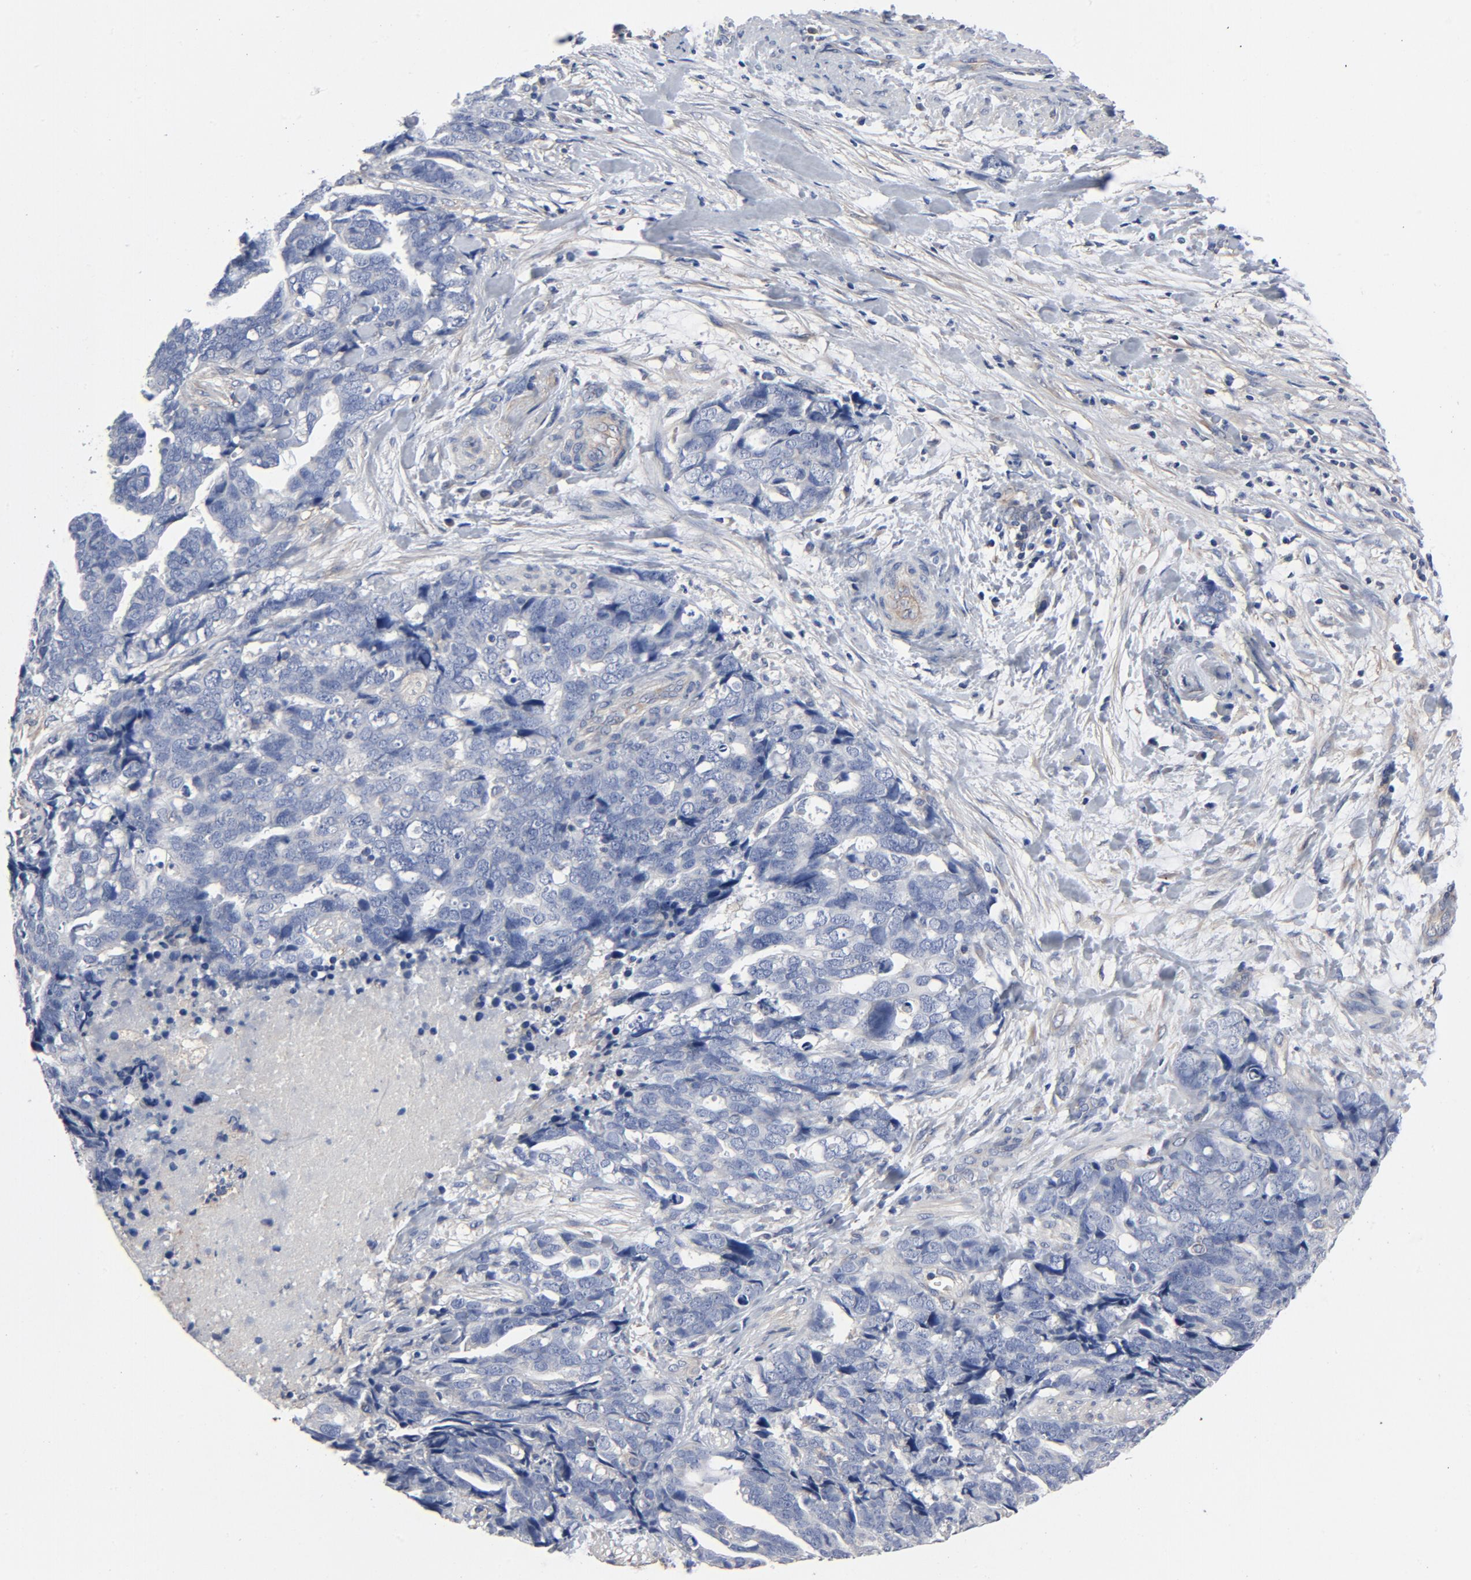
{"staining": {"intensity": "negative", "quantity": "none", "location": "none"}, "tissue": "ovarian cancer", "cell_type": "Tumor cells", "image_type": "cancer", "snomed": [{"axis": "morphology", "description": "Normal tissue, NOS"}, {"axis": "morphology", "description": "Cystadenocarcinoma, serous, NOS"}, {"axis": "topography", "description": "Fallopian tube"}, {"axis": "topography", "description": "Ovary"}], "caption": "Tumor cells are negative for protein expression in human ovarian cancer.", "gene": "DYNLT3", "patient": {"sex": "female", "age": 56}}